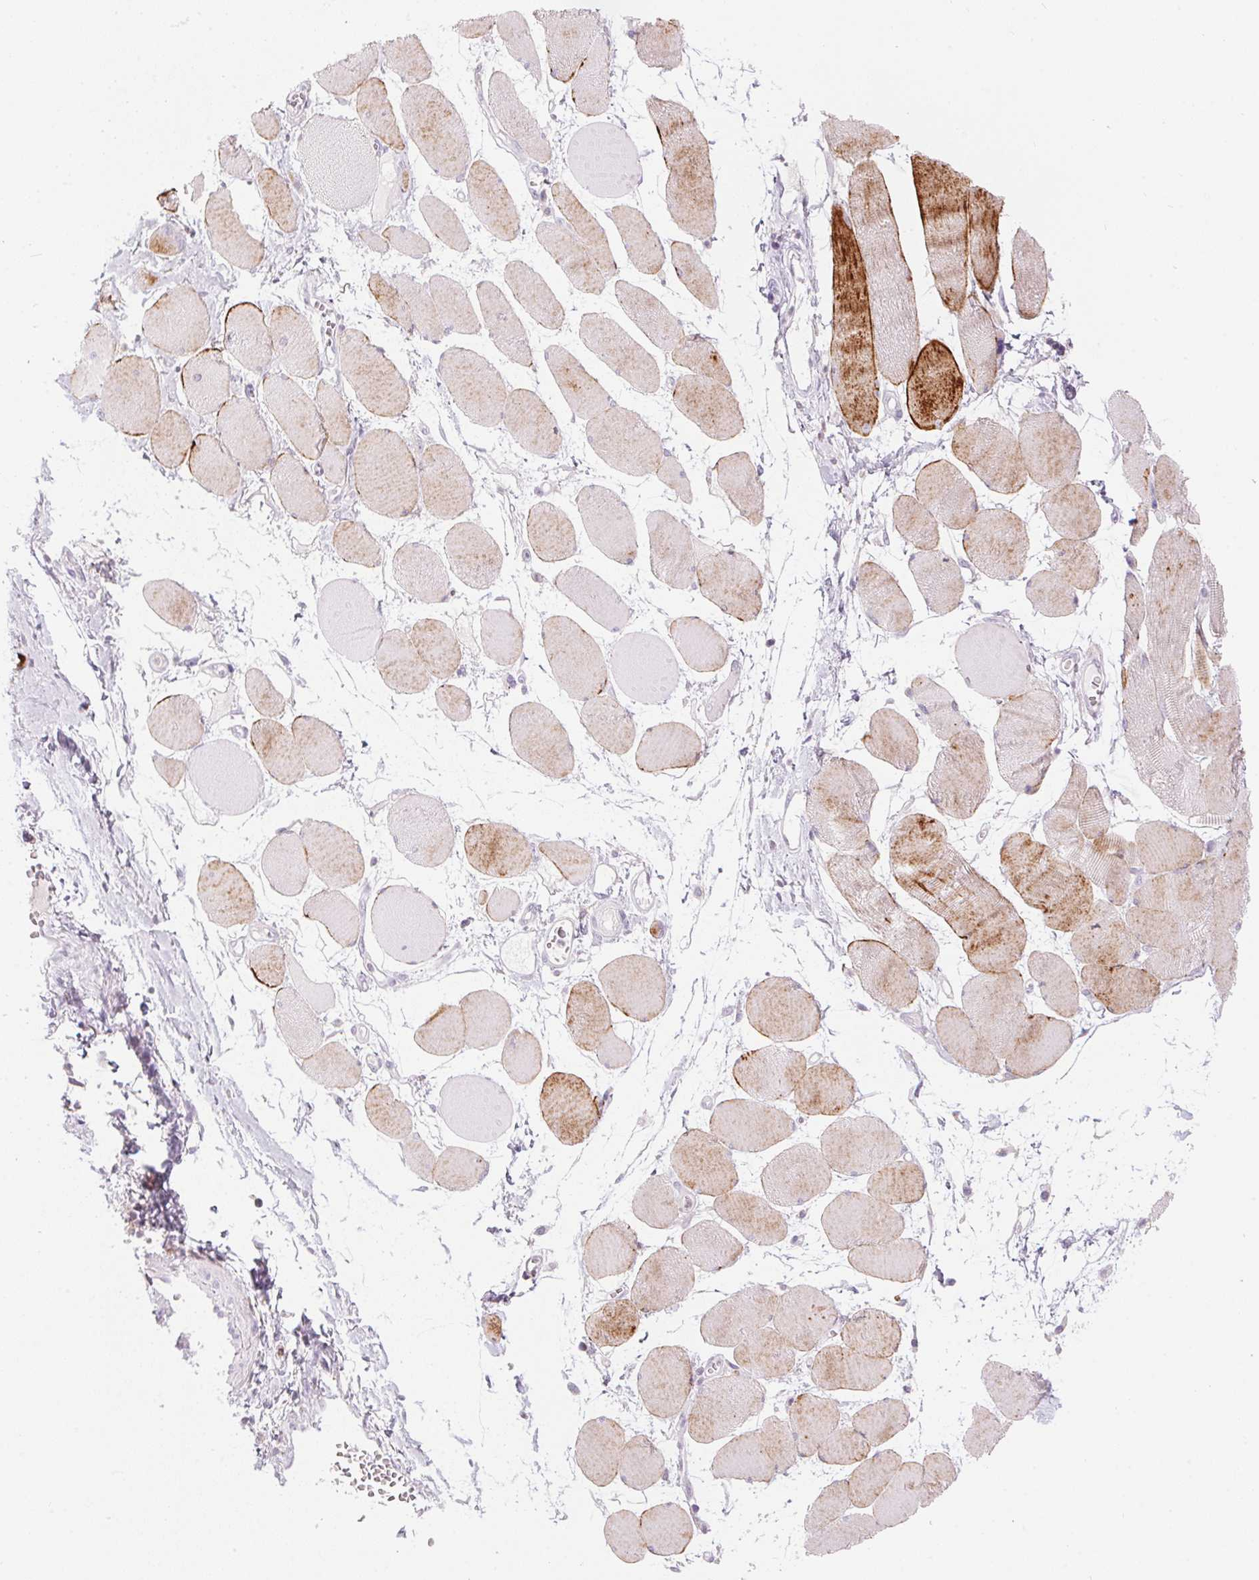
{"staining": {"intensity": "weak", "quantity": "25%-75%", "location": "cytoplasmic/membranous"}, "tissue": "skeletal muscle", "cell_type": "Myocytes", "image_type": "normal", "snomed": [{"axis": "morphology", "description": "Normal tissue, NOS"}, {"axis": "topography", "description": "Skeletal muscle"}], "caption": "Protein analysis of normal skeletal muscle shows weak cytoplasmic/membranous expression in about 25%-75% of myocytes. The protein is stained brown, and the nuclei are stained in blue (DAB IHC with brightfield microscopy, high magnification).", "gene": "ECPAS", "patient": {"sex": "female", "age": 75}}